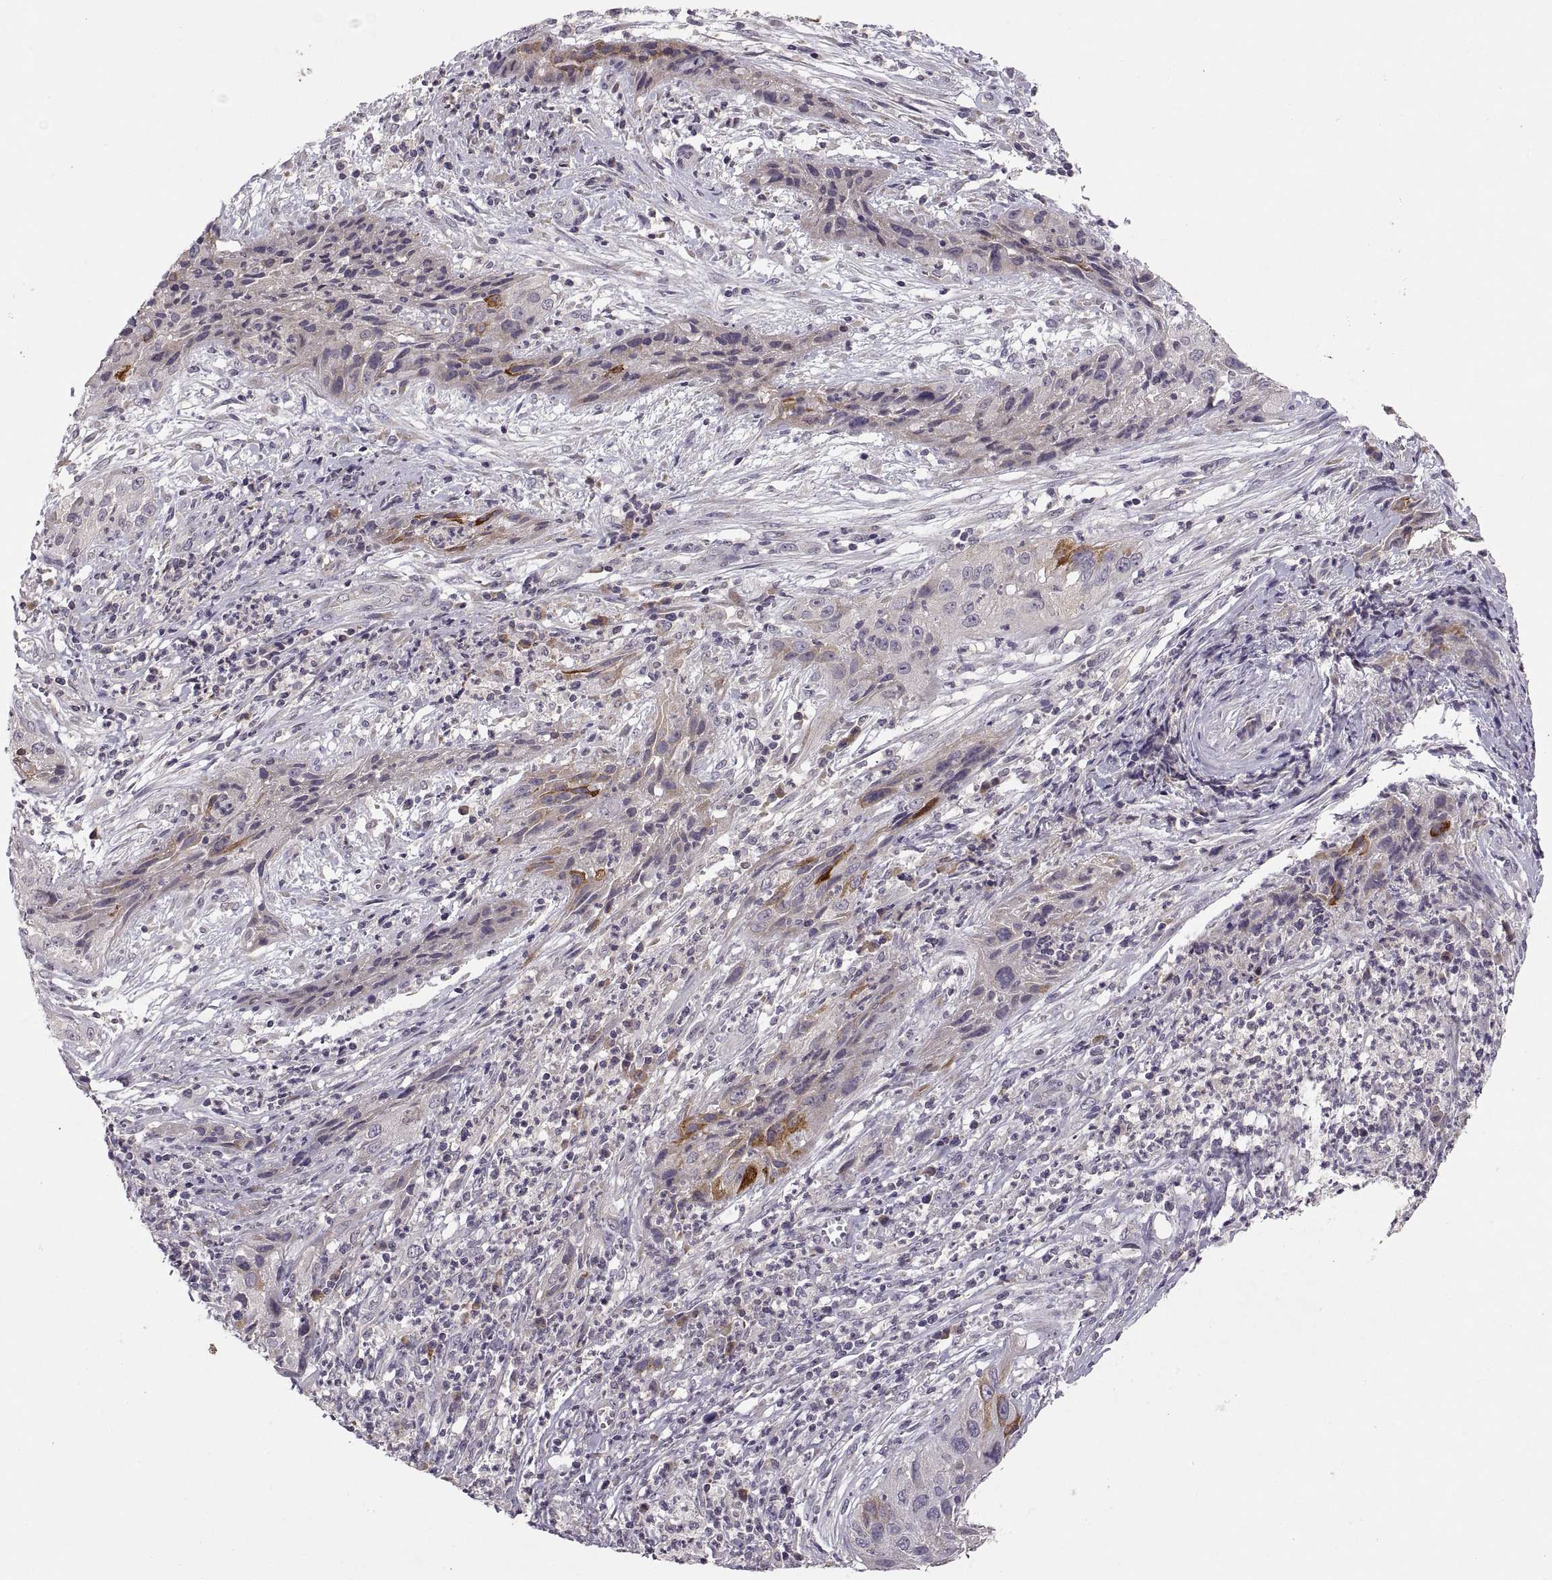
{"staining": {"intensity": "strong", "quantity": "<25%", "location": "cytoplasmic/membranous"}, "tissue": "cervical cancer", "cell_type": "Tumor cells", "image_type": "cancer", "snomed": [{"axis": "morphology", "description": "Squamous cell carcinoma, NOS"}, {"axis": "topography", "description": "Cervix"}], "caption": "Cervical cancer (squamous cell carcinoma) stained with immunohistochemistry demonstrates strong cytoplasmic/membranous staining in about <25% of tumor cells.", "gene": "HMGCR", "patient": {"sex": "female", "age": 32}}